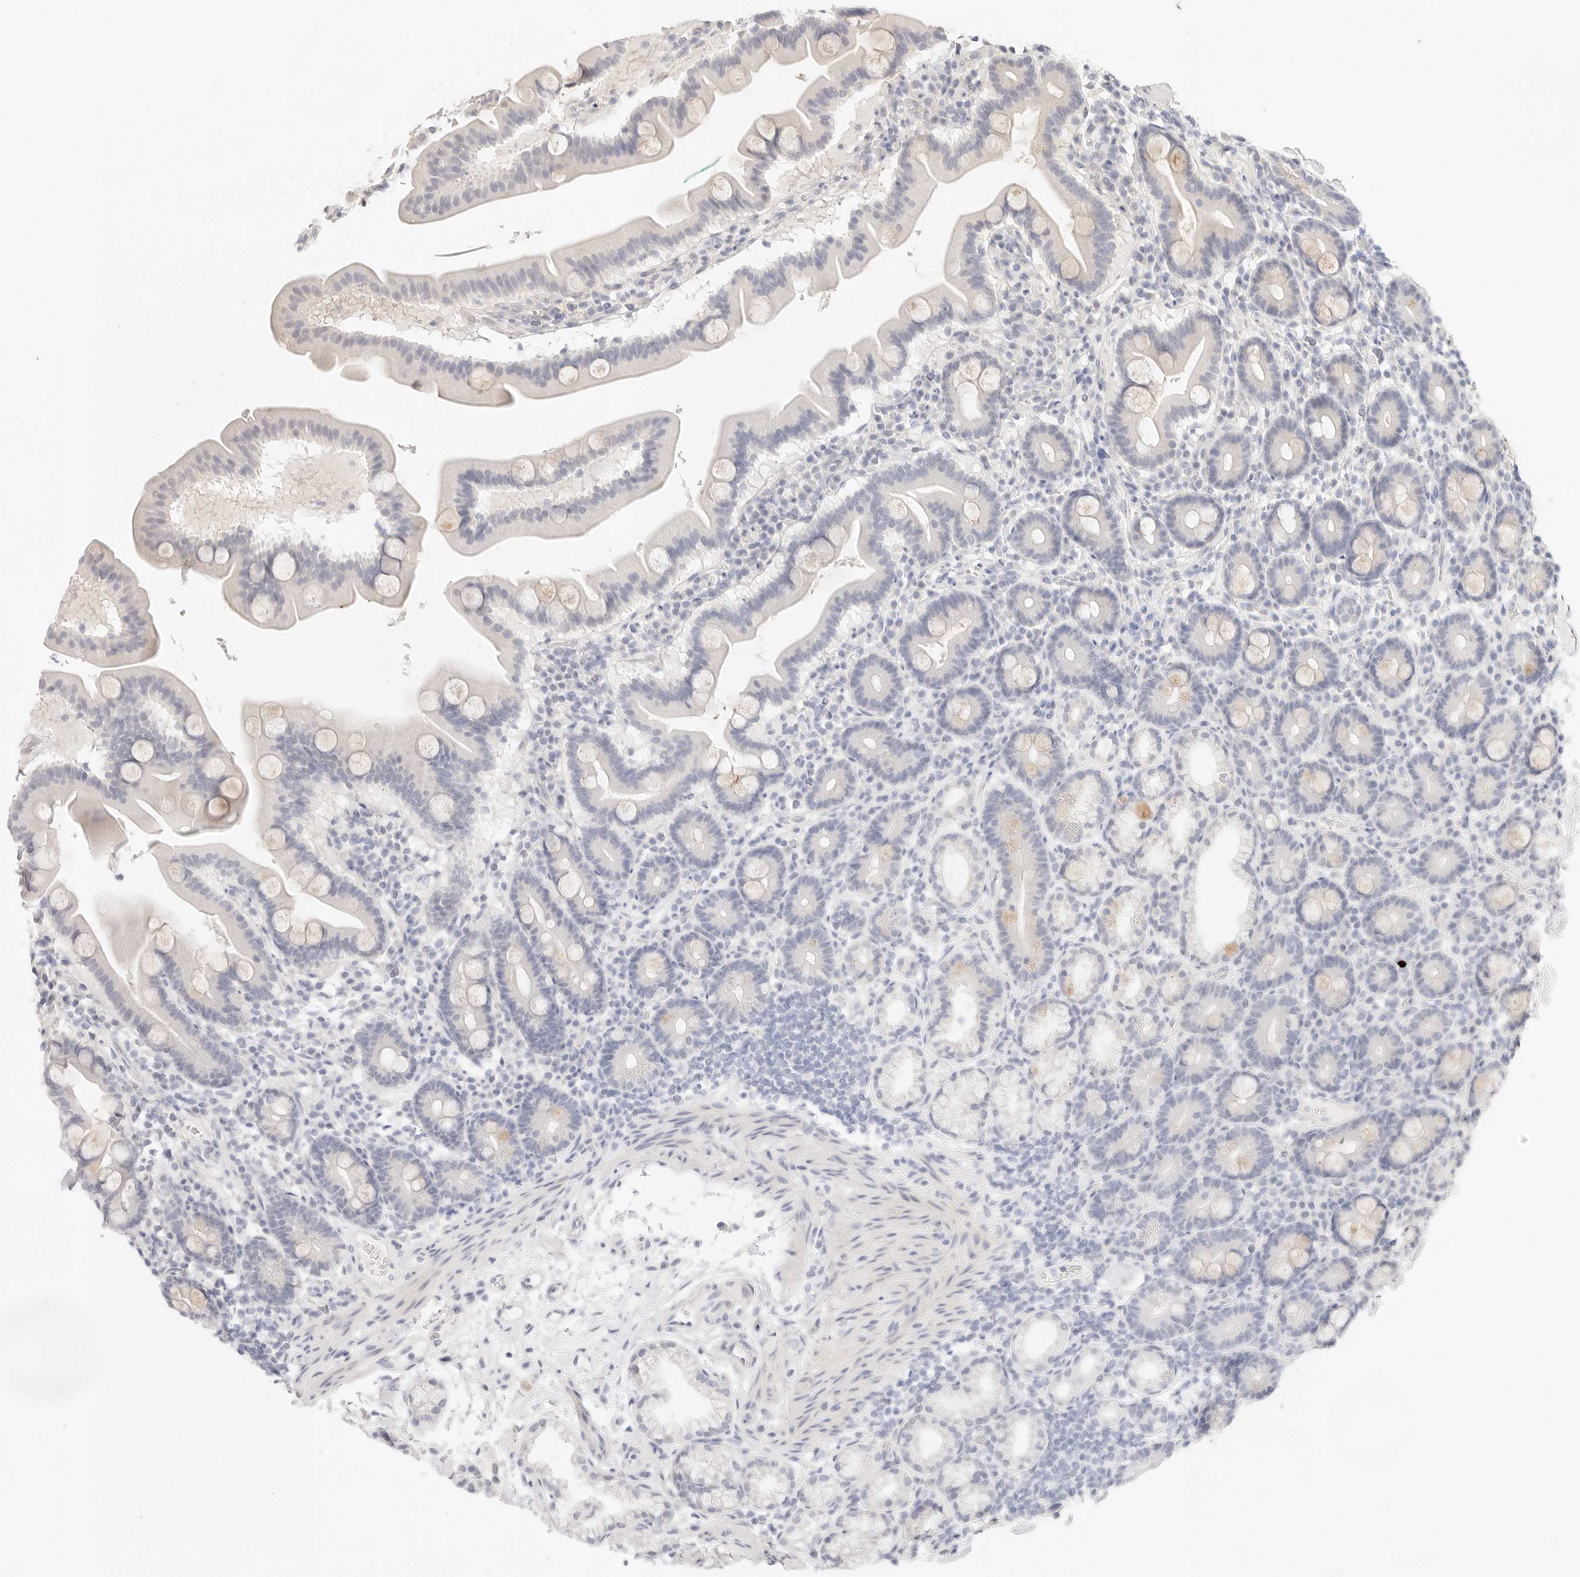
{"staining": {"intensity": "moderate", "quantity": "<25%", "location": "cytoplasmic/membranous"}, "tissue": "duodenum", "cell_type": "Glandular cells", "image_type": "normal", "snomed": [{"axis": "morphology", "description": "Normal tissue, NOS"}, {"axis": "topography", "description": "Duodenum"}], "caption": "Immunohistochemical staining of benign duodenum exhibits <25% levels of moderate cytoplasmic/membranous protein positivity in about <25% of glandular cells.", "gene": "GPR156", "patient": {"sex": "male", "age": 54}}